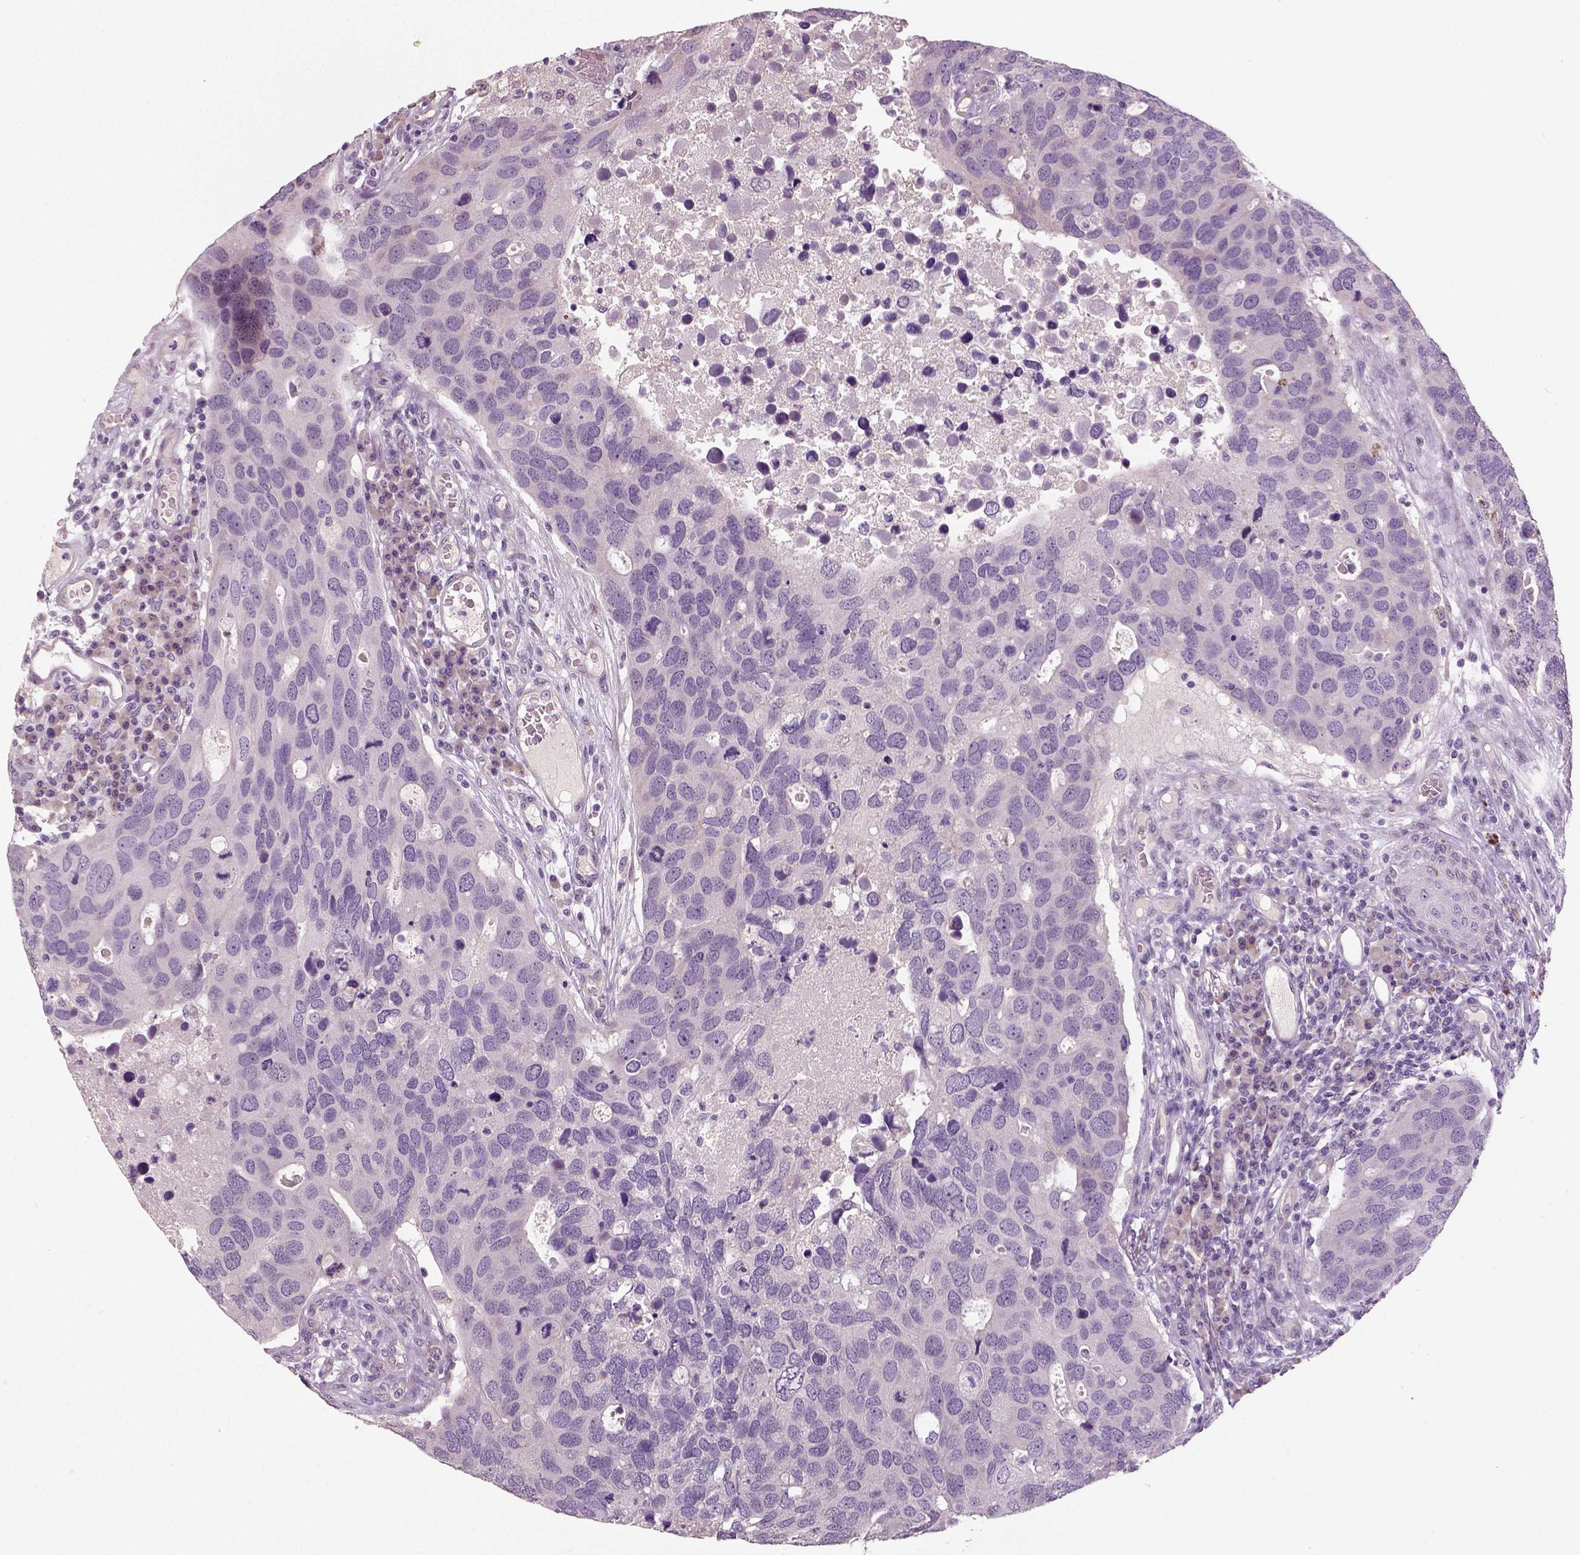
{"staining": {"intensity": "negative", "quantity": "none", "location": "none"}, "tissue": "breast cancer", "cell_type": "Tumor cells", "image_type": "cancer", "snomed": [{"axis": "morphology", "description": "Duct carcinoma"}, {"axis": "topography", "description": "Breast"}], "caption": "This micrograph is of invasive ductal carcinoma (breast) stained with immunohistochemistry (IHC) to label a protein in brown with the nuclei are counter-stained blue. There is no positivity in tumor cells. (Brightfield microscopy of DAB (3,3'-diaminobenzidine) IHC at high magnification).", "gene": "NECAB1", "patient": {"sex": "female", "age": 83}}